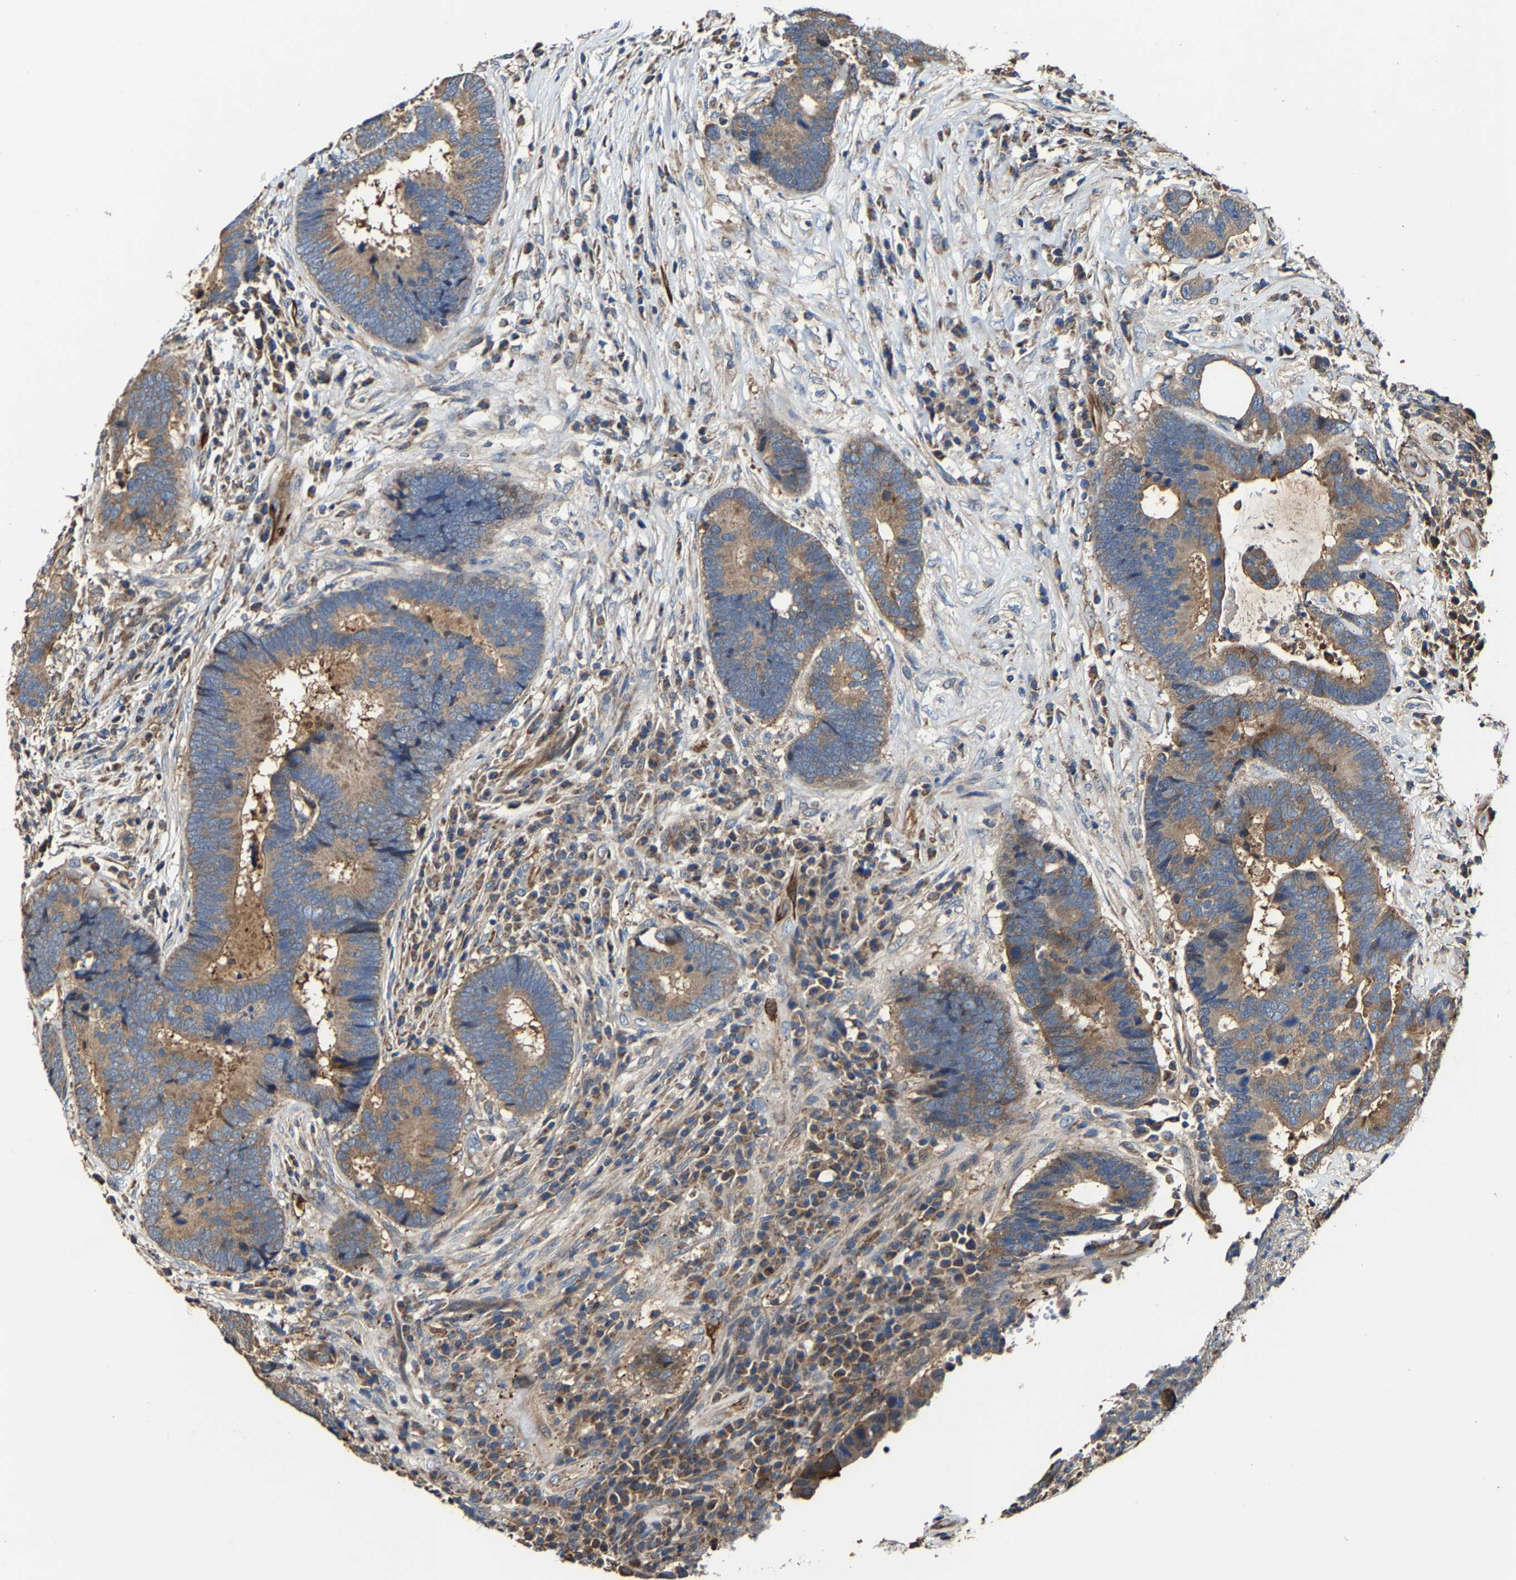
{"staining": {"intensity": "moderate", "quantity": ">75%", "location": "cytoplasmic/membranous"}, "tissue": "colorectal cancer", "cell_type": "Tumor cells", "image_type": "cancer", "snomed": [{"axis": "morphology", "description": "Adenocarcinoma, NOS"}, {"axis": "topography", "description": "Rectum"}], "caption": "Colorectal cancer tissue exhibits moderate cytoplasmic/membranous expression in approximately >75% of tumor cells (DAB (3,3'-diaminobenzidine) IHC with brightfield microscopy, high magnification).", "gene": "GFRA3", "patient": {"sex": "female", "age": 89}}